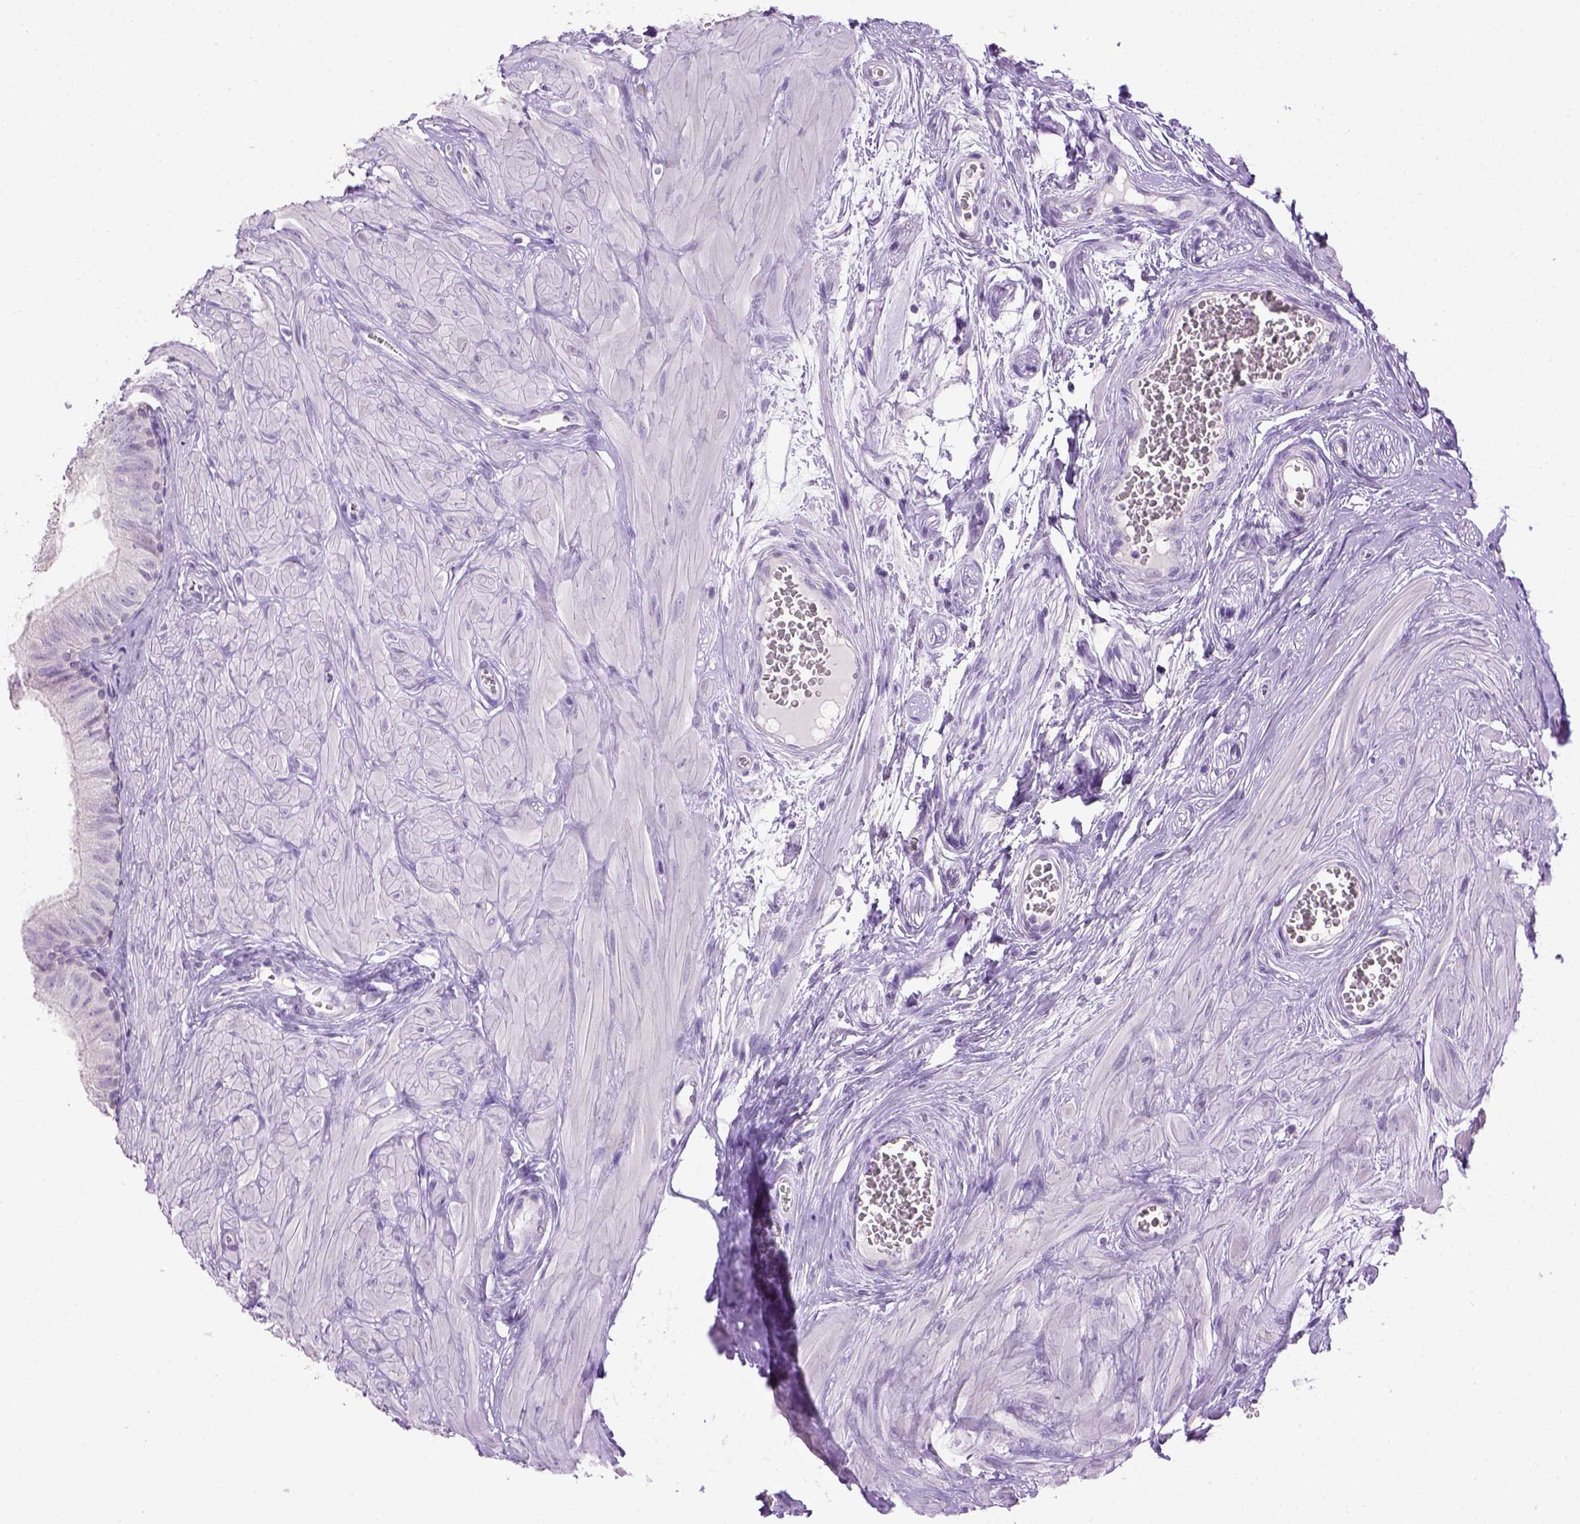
{"staining": {"intensity": "negative", "quantity": "none", "location": "none"}, "tissue": "epididymis", "cell_type": "Glandular cells", "image_type": "normal", "snomed": [{"axis": "morphology", "description": "Normal tissue, NOS"}, {"axis": "topography", "description": "Epididymis"}], "caption": "The immunohistochemistry histopathology image has no significant staining in glandular cells of epididymis.", "gene": "CYP24A1", "patient": {"sex": "male", "age": 37}}